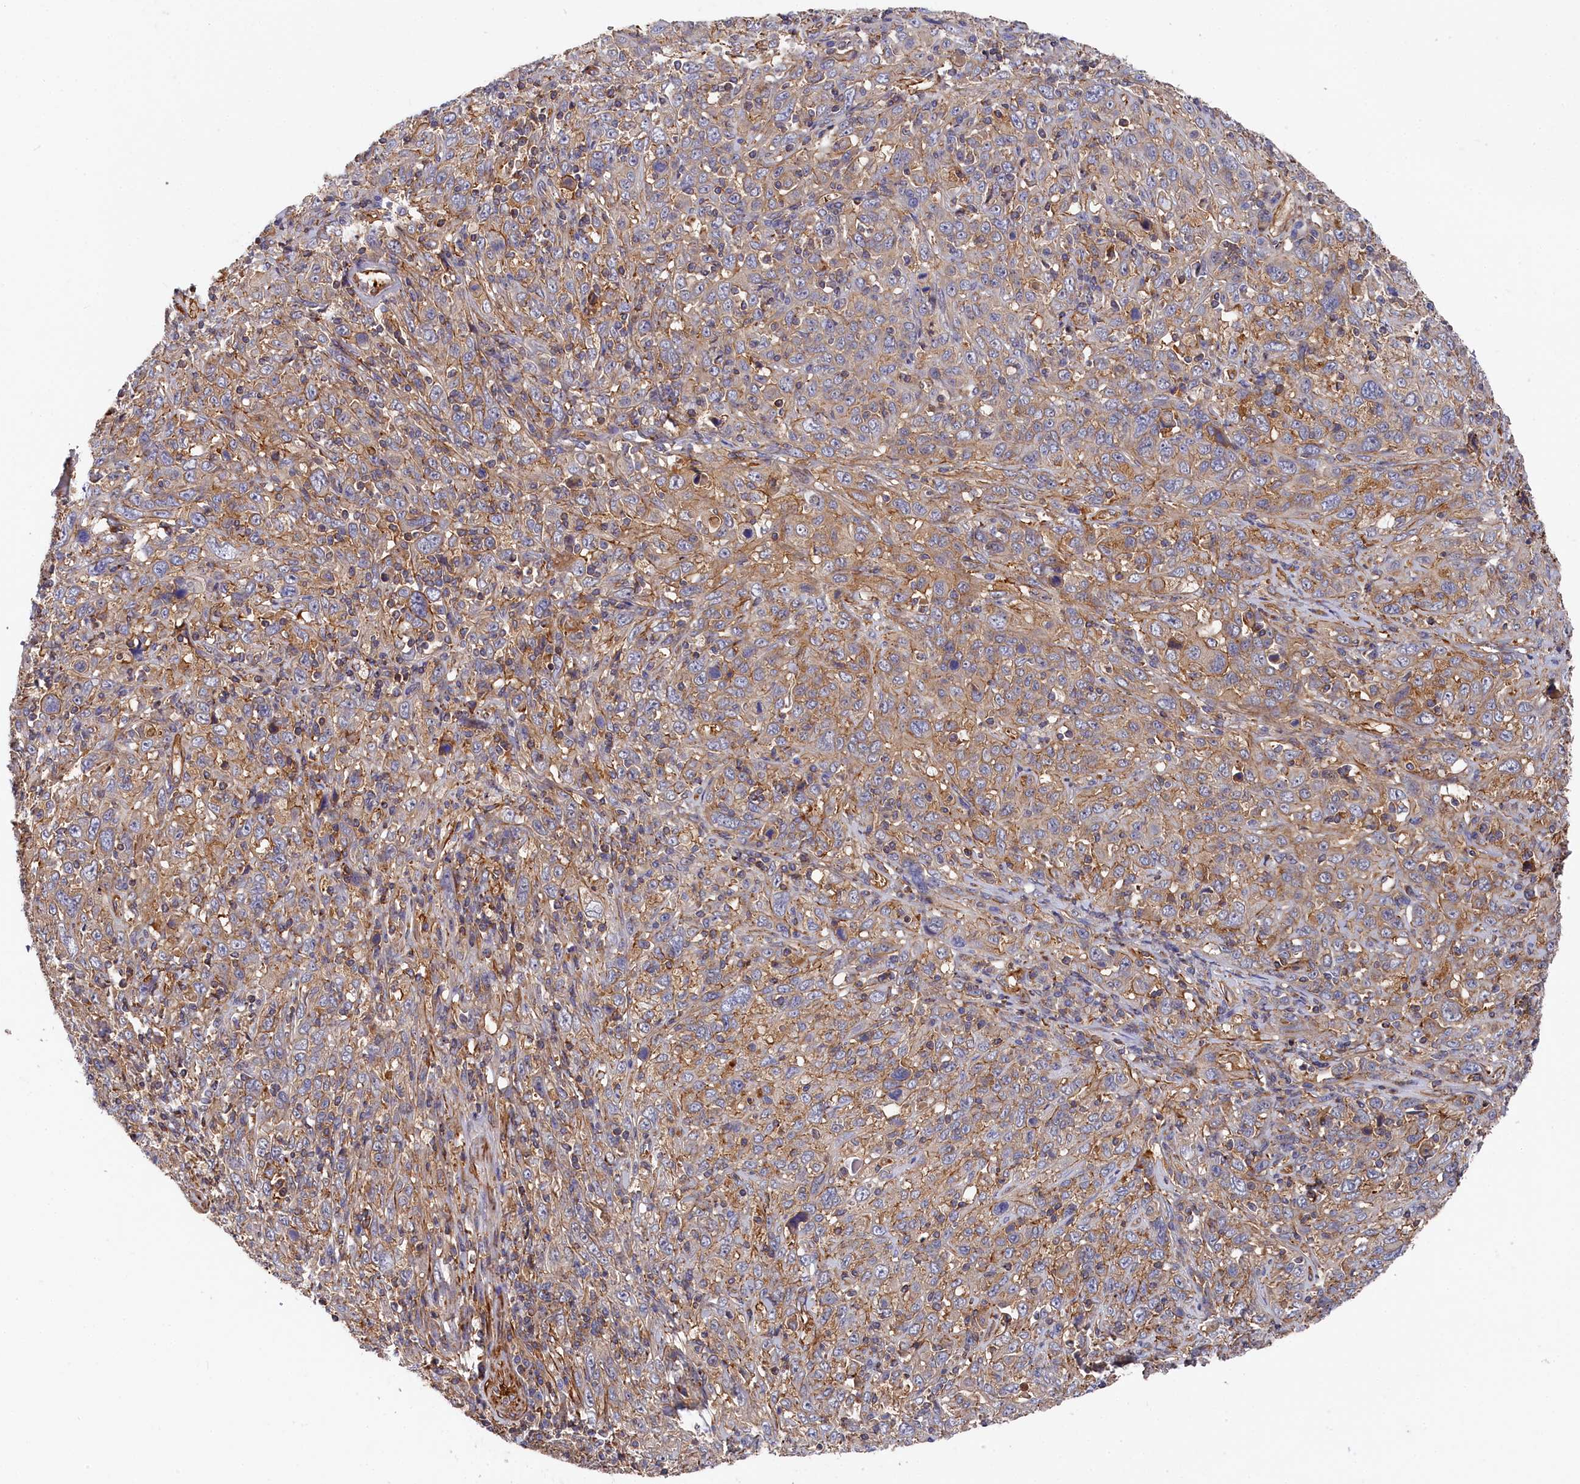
{"staining": {"intensity": "weak", "quantity": "25%-75%", "location": "cytoplasmic/membranous"}, "tissue": "cervical cancer", "cell_type": "Tumor cells", "image_type": "cancer", "snomed": [{"axis": "morphology", "description": "Squamous cell carcinoma, NOS"}, {"axis": "topography", "description": "Cervix"}], "caption": "A high-resolution micrograph shows immunohistochemistry staining of squamous cell carcinoma (cervical), which displays weak cytoplasmic/membranous expression in approximately 25%-75% of tumor cells. (Brightfield microscopy of DAB IHC at high magnification).", "gene": "LDHD", "patient": {"sex": "female", "age": 46}}